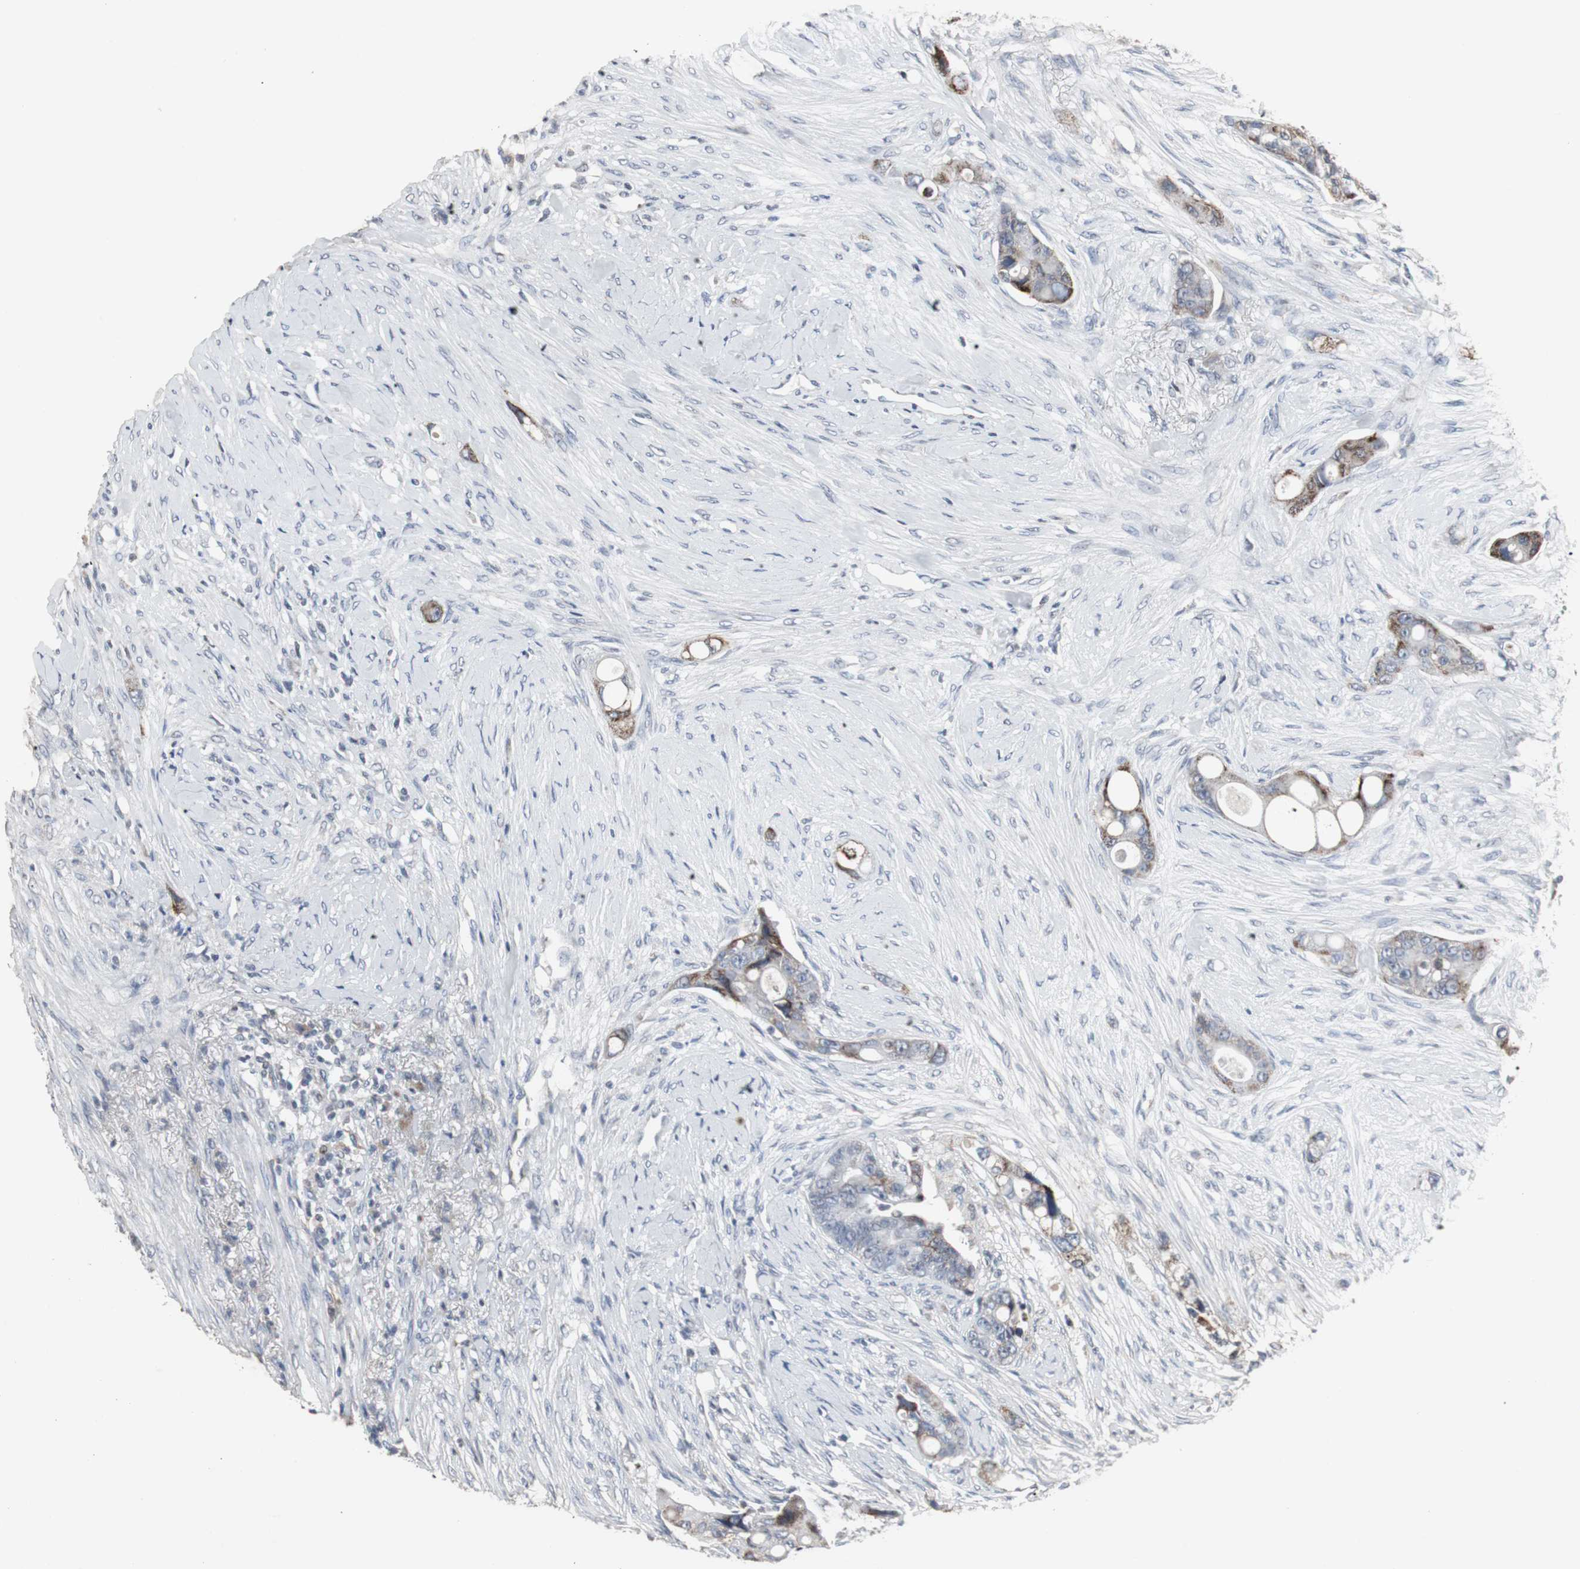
{"staining": {"intensity": "moderate", "quantity": "25%-75%", "location": "cytoplasmic/membranous"}, "tissue": "colorectal cancer", "cell_type": "Tumor cells", "image_type": "cancer", "snomed": [{"axis": "morphology", "description": "Adenocarcinoma, NOS"}, {"axis": "topography", "description": "Colon"}], "caption": "Colorectal cancer (adenocarcinoma) stained with a protein marker shows moderate staining in tumor cells.", "gene": "ACAA1", "patient": {"sex": "female", "age": 57}}